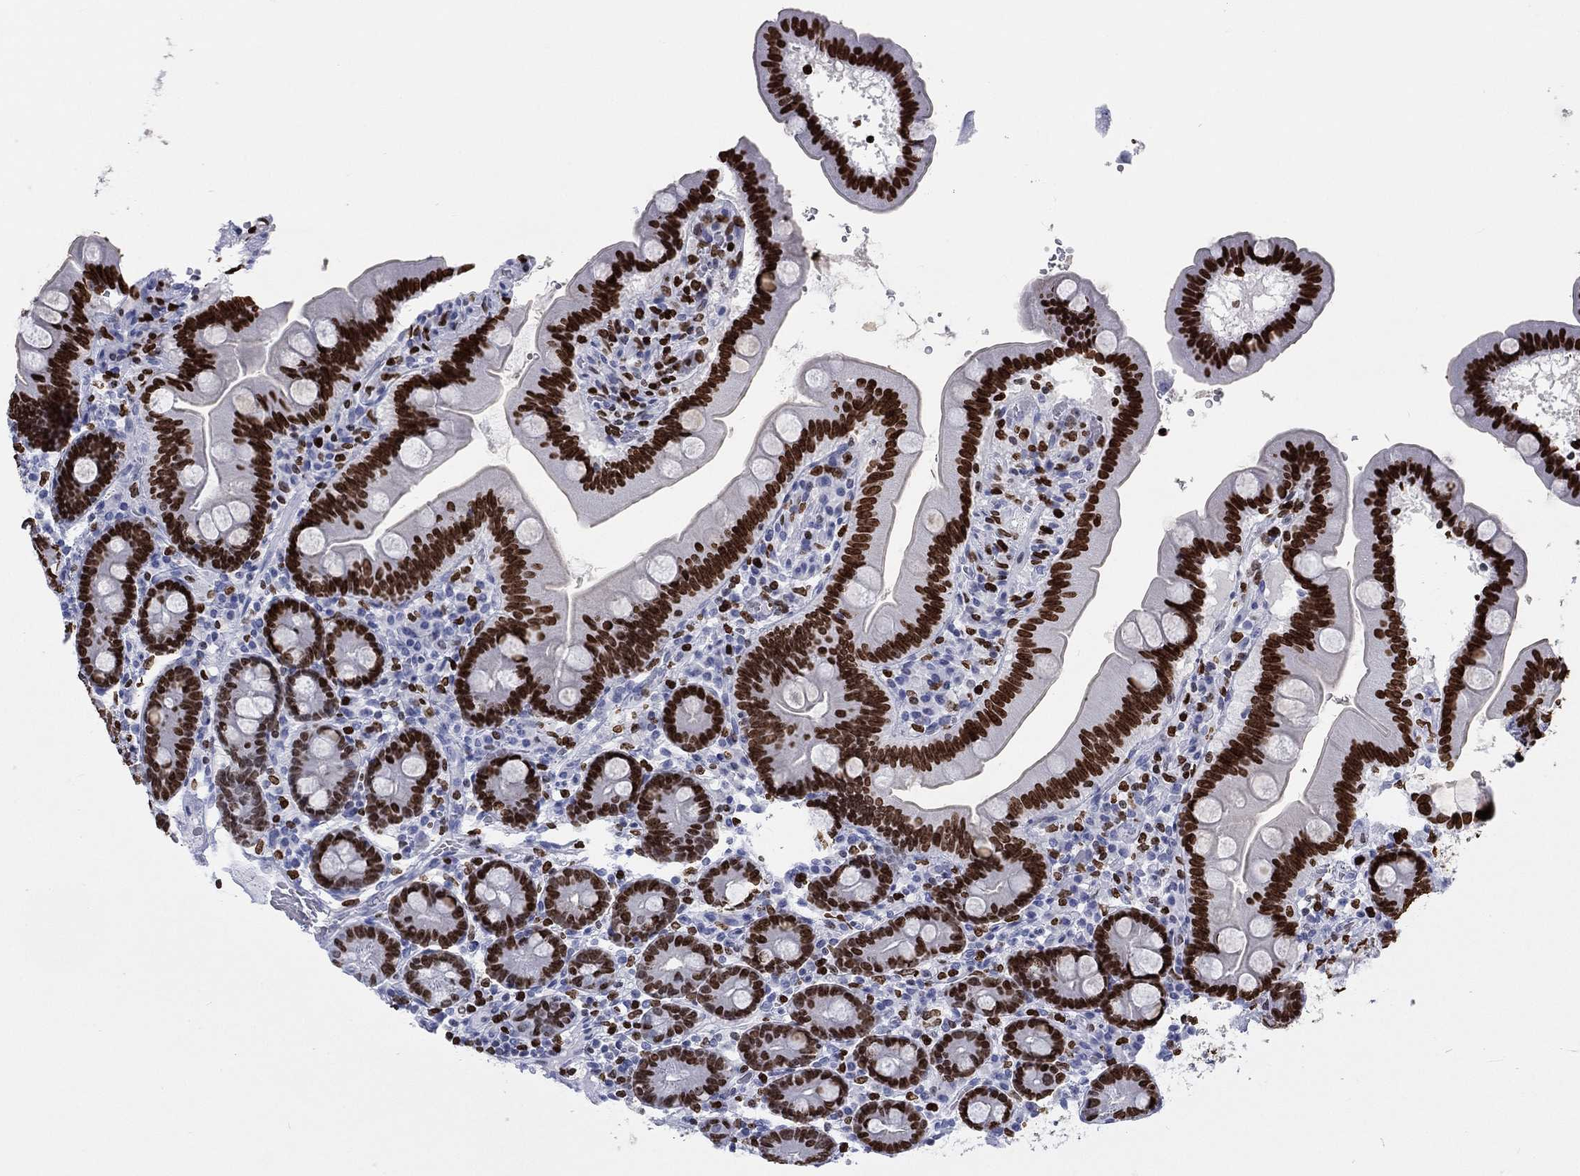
{"staining": {"intensity": "strong", "quantity": ">75%", "location": "nuclear"}, "tissue": "duodenum", "cell_type": "Glandular cells", "image_type": "normal", "snomed": [{"axis": "morphology", "description": "Normal tissue, NOS"}, {"axis": "topography", "description": "Duodenum"}], "caption": "IHC image of normal duodenum: duodenum stained using IHC demonstrates high levels of strong protein expression localized specifically in the nuclear of glandular cells, appearing as a nuclear brown color.", "gene": "H1", "patient": {"sex": "male", "age": 59}}